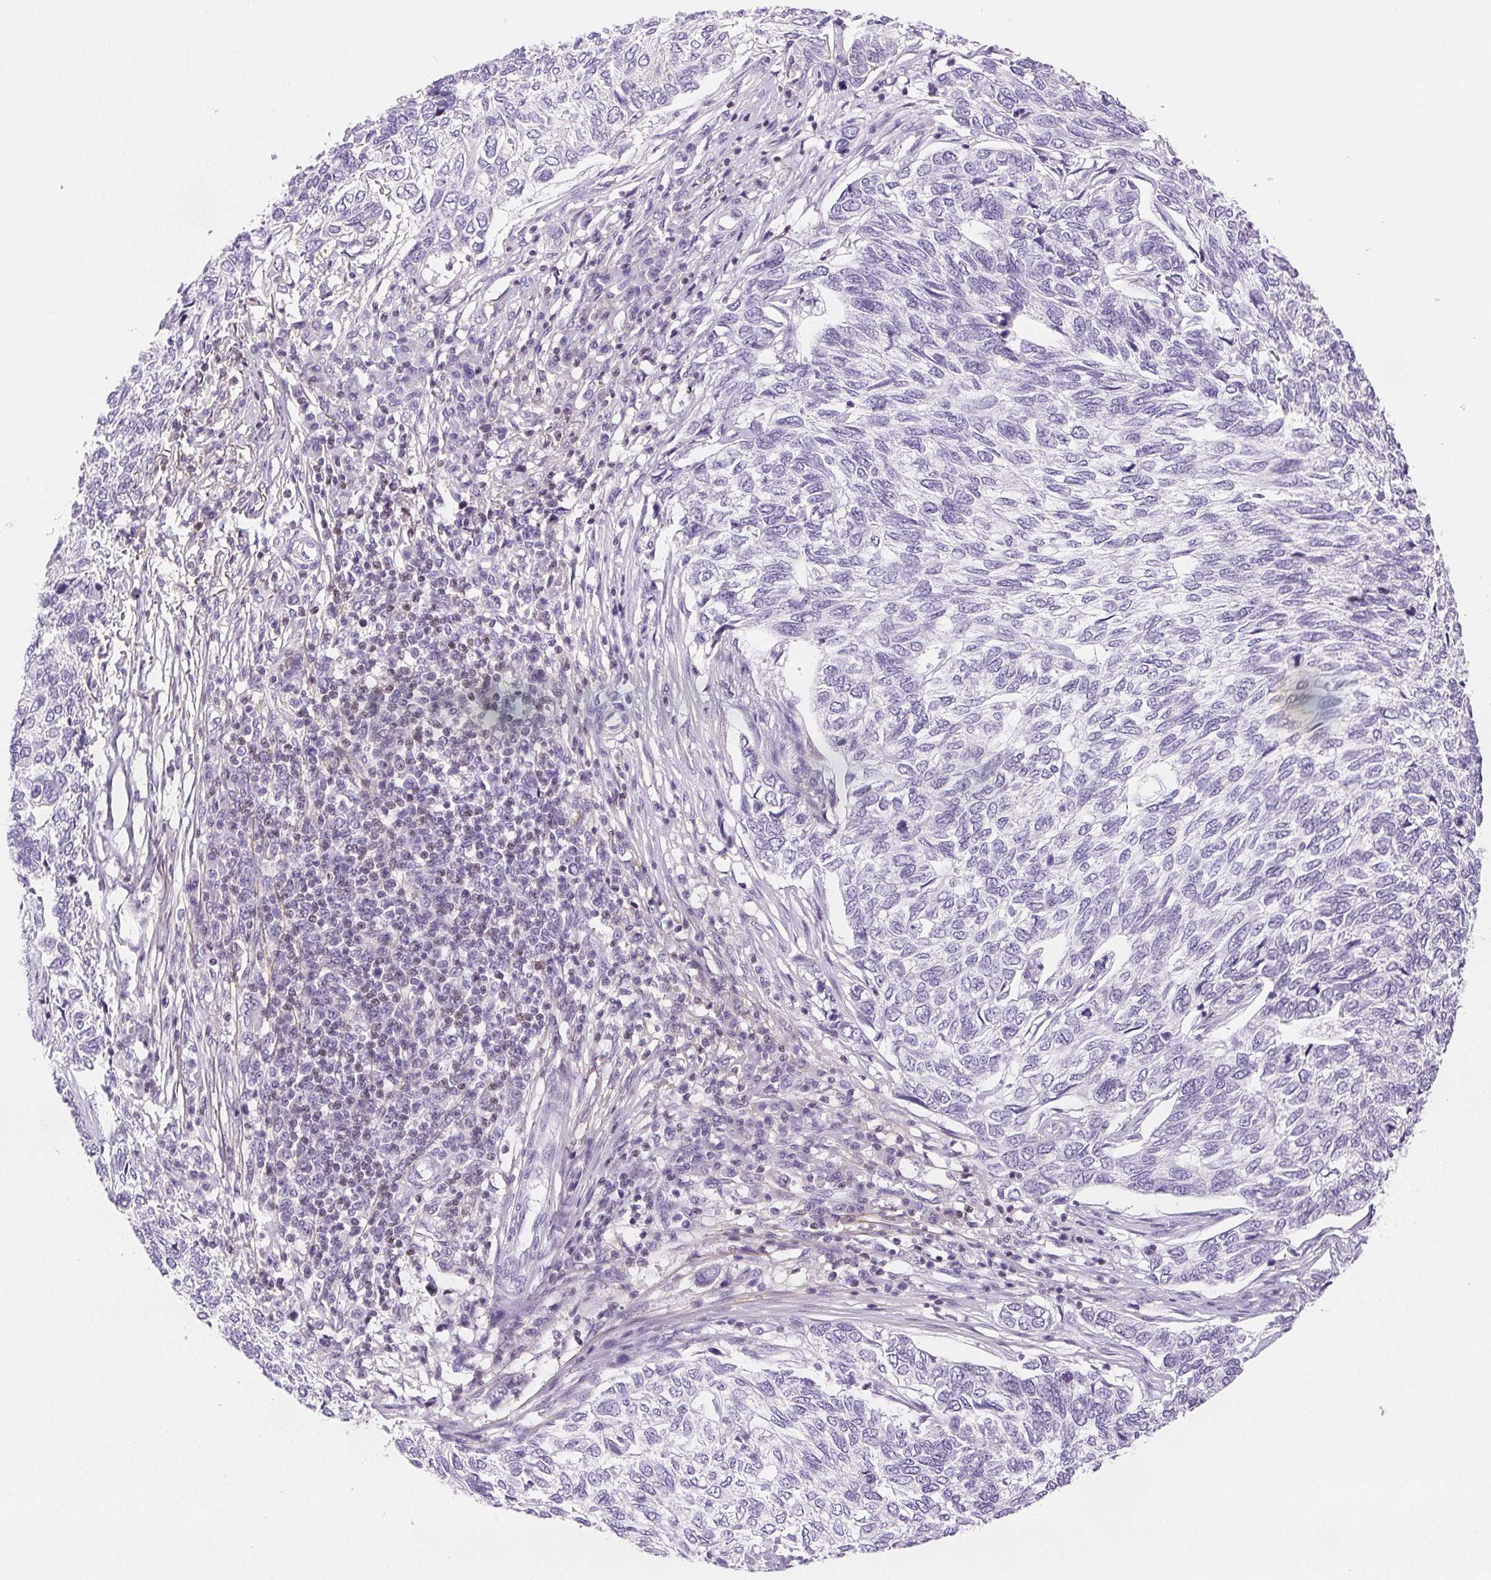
{"staining": {"intensity": "negative", "quantity": "none", "location": "none"}, "tissue": "skin cancer", "cell_type": "Tumor cells", "image_type": "cancer", "snomed": [{"axis": "morphology", "description": "Basal cell carcinoma"}, {"axis": "topography", "description": "Skin"}], "caption": "High power microscopy photomicrograph of an immunohistochemistry micrograph of skin basal cell carcinoma, revealing no significant staining in tumor cells.", "gene": "BEND2", "patient": {"sex": "female", "age": 65}}